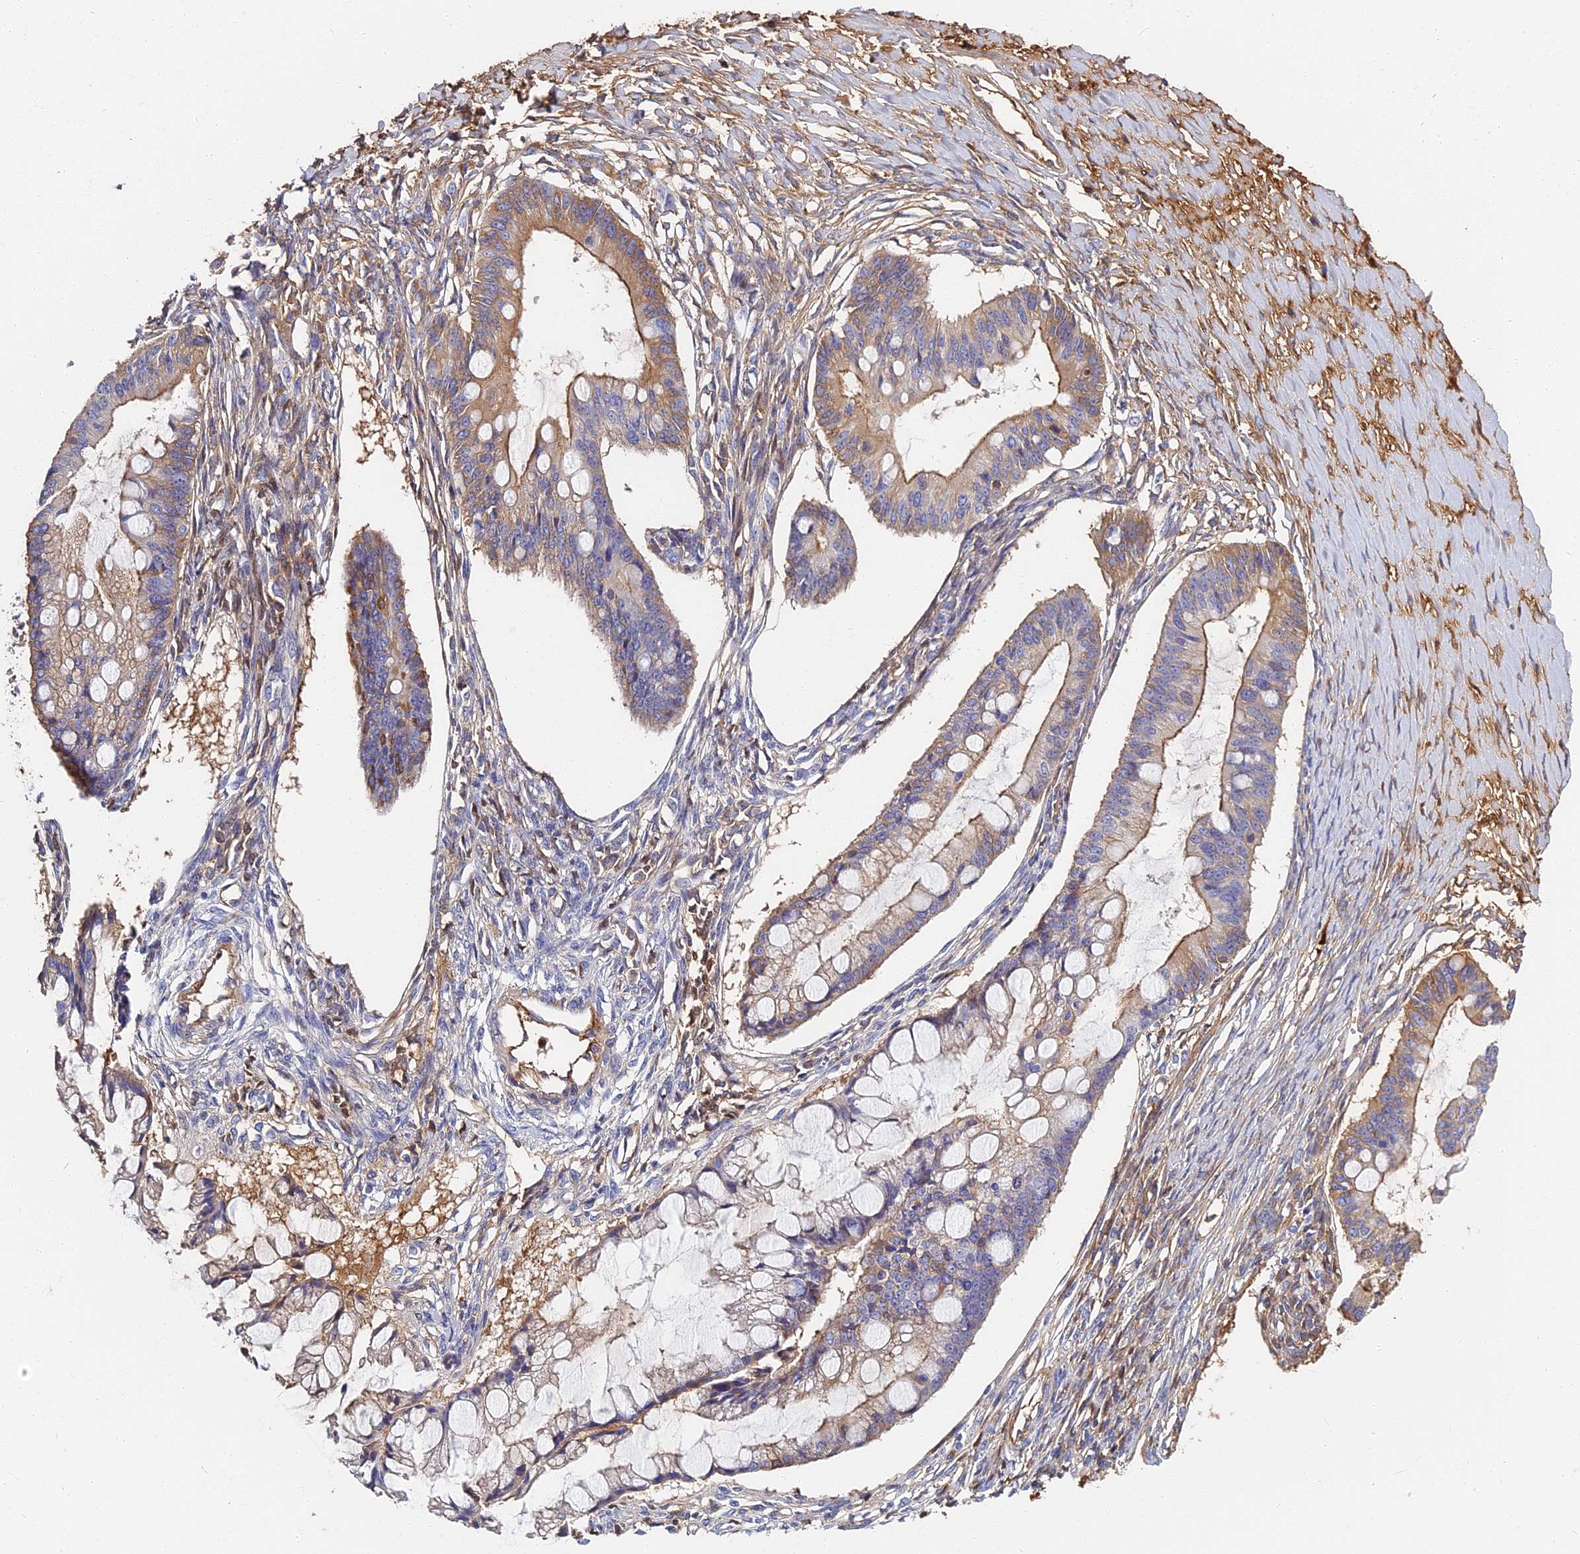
{"staining": {"intensity": "weak", "quantity": "25%-75%", "location": "cytoplasmic/membranous"}, "tissue": "ovarian cancer", "cell_type": "Tumor cells", "image_type": "cancer", "snomed": [{"axis": "morphology", "description": "Cystadenocarcinoma, mucinous, NOS"}, {"axis": "topography", "description": "Ovary"}], "caption": "The photomicrograph reveals immunohistochemical staining of ovarian cancer. There is weak cytoplasmic/membranous staining is present in about 25%-75% of tumor cells. Ihc stains the protein in brown and the nuclei are stained blue.", "gene": "ITIH1", "patient": {"sex": "female", "age": 73}}